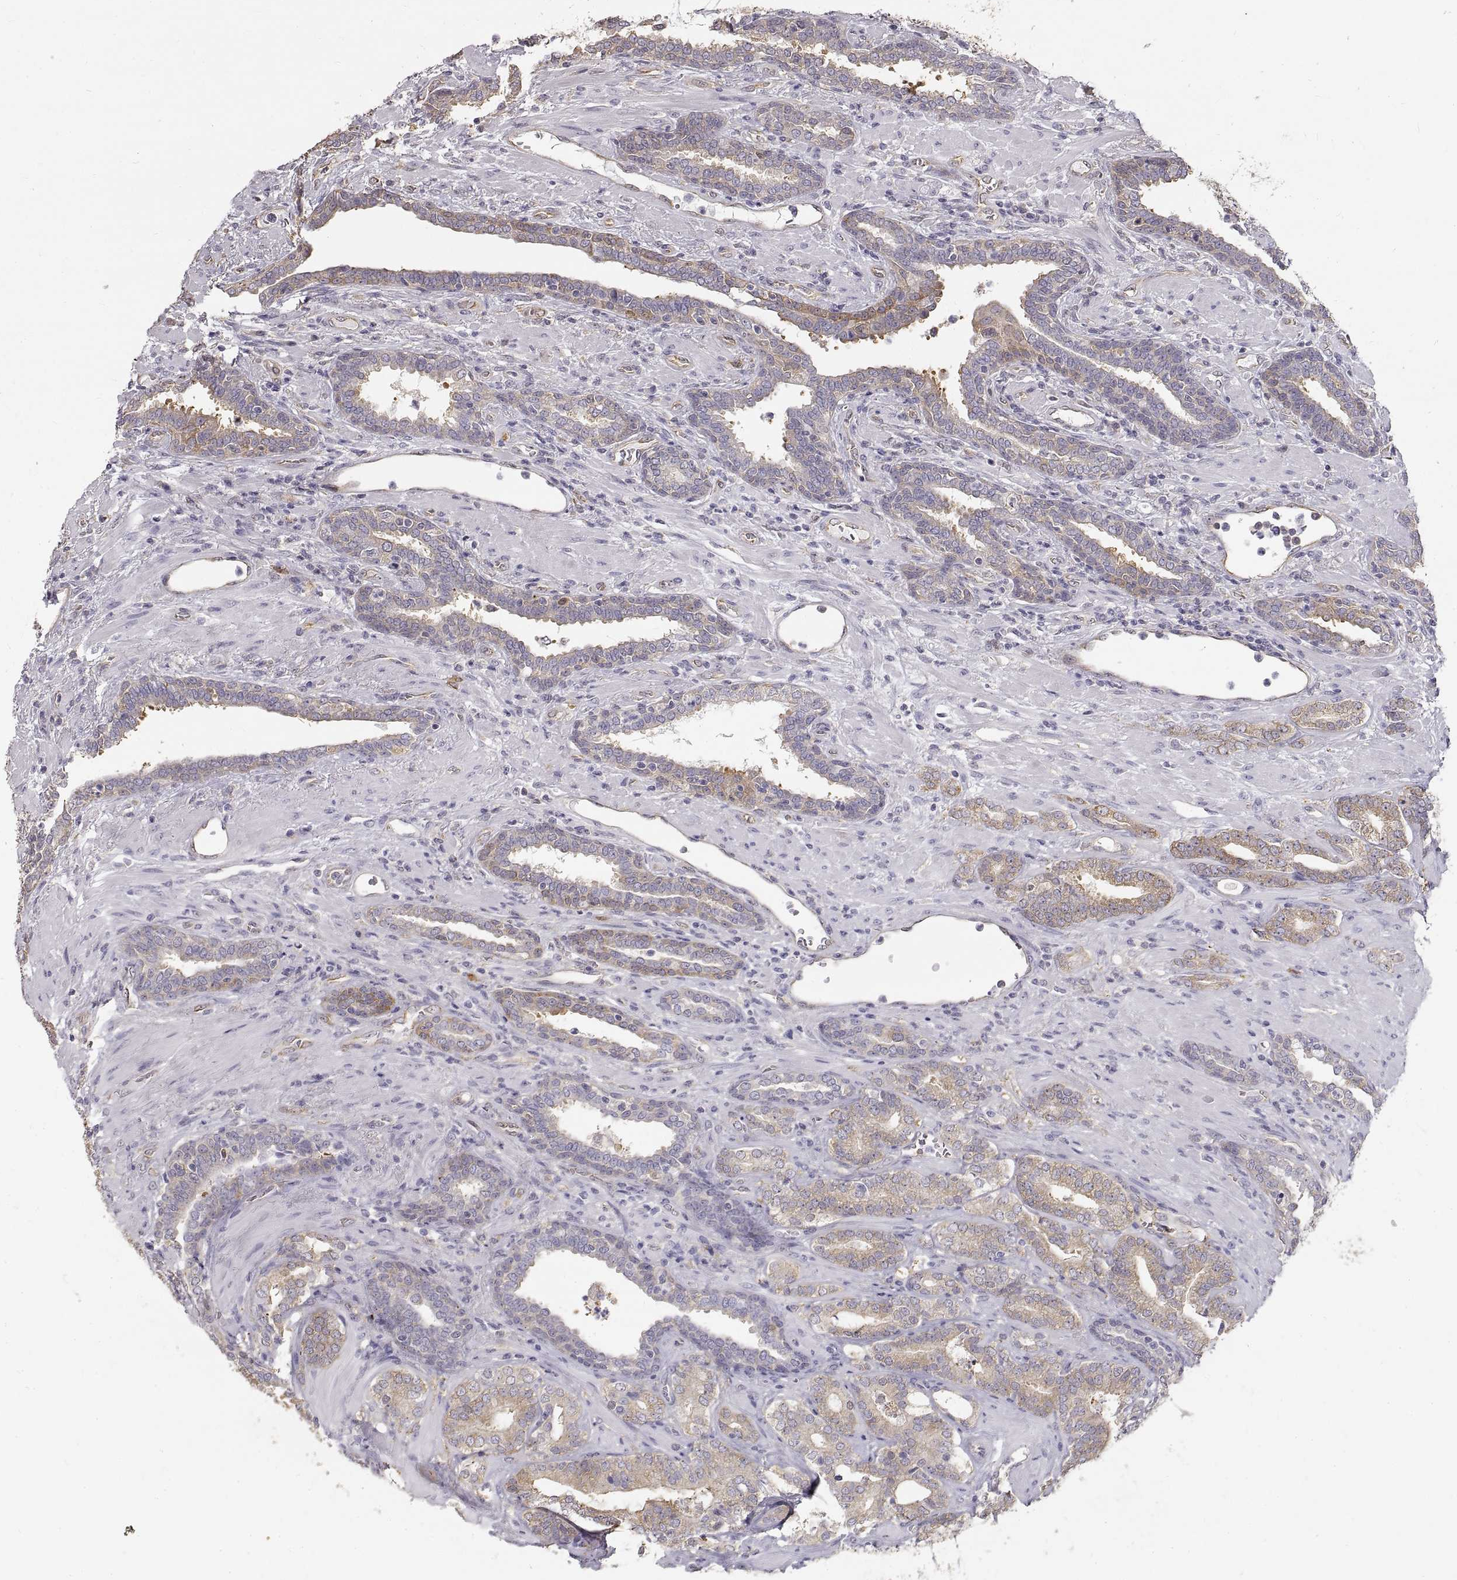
{"staining": {"intensity": "moderate", "quantity": "<25%", "location": "cytoplasmic/membranous"}, "tissue": "prostate cancer", "cell_type": "Tumor cells", "image_type": "cancer", "snomed": [{"axis": "morphology", "description": "Adenocarcinoma, Low grade"}, {"axis": "topography", "description": "Prostate"}], "caption": "Immunohistochemical staining of human prostate cancer reveals low levels of moderate cytoplasmic/membranous expression in about <25% of tumor cells. (IHC, brightfield microscopy, high magnification).", "gene": "HSP90AB1", "patient": {"sex": "male", "age": 61}}